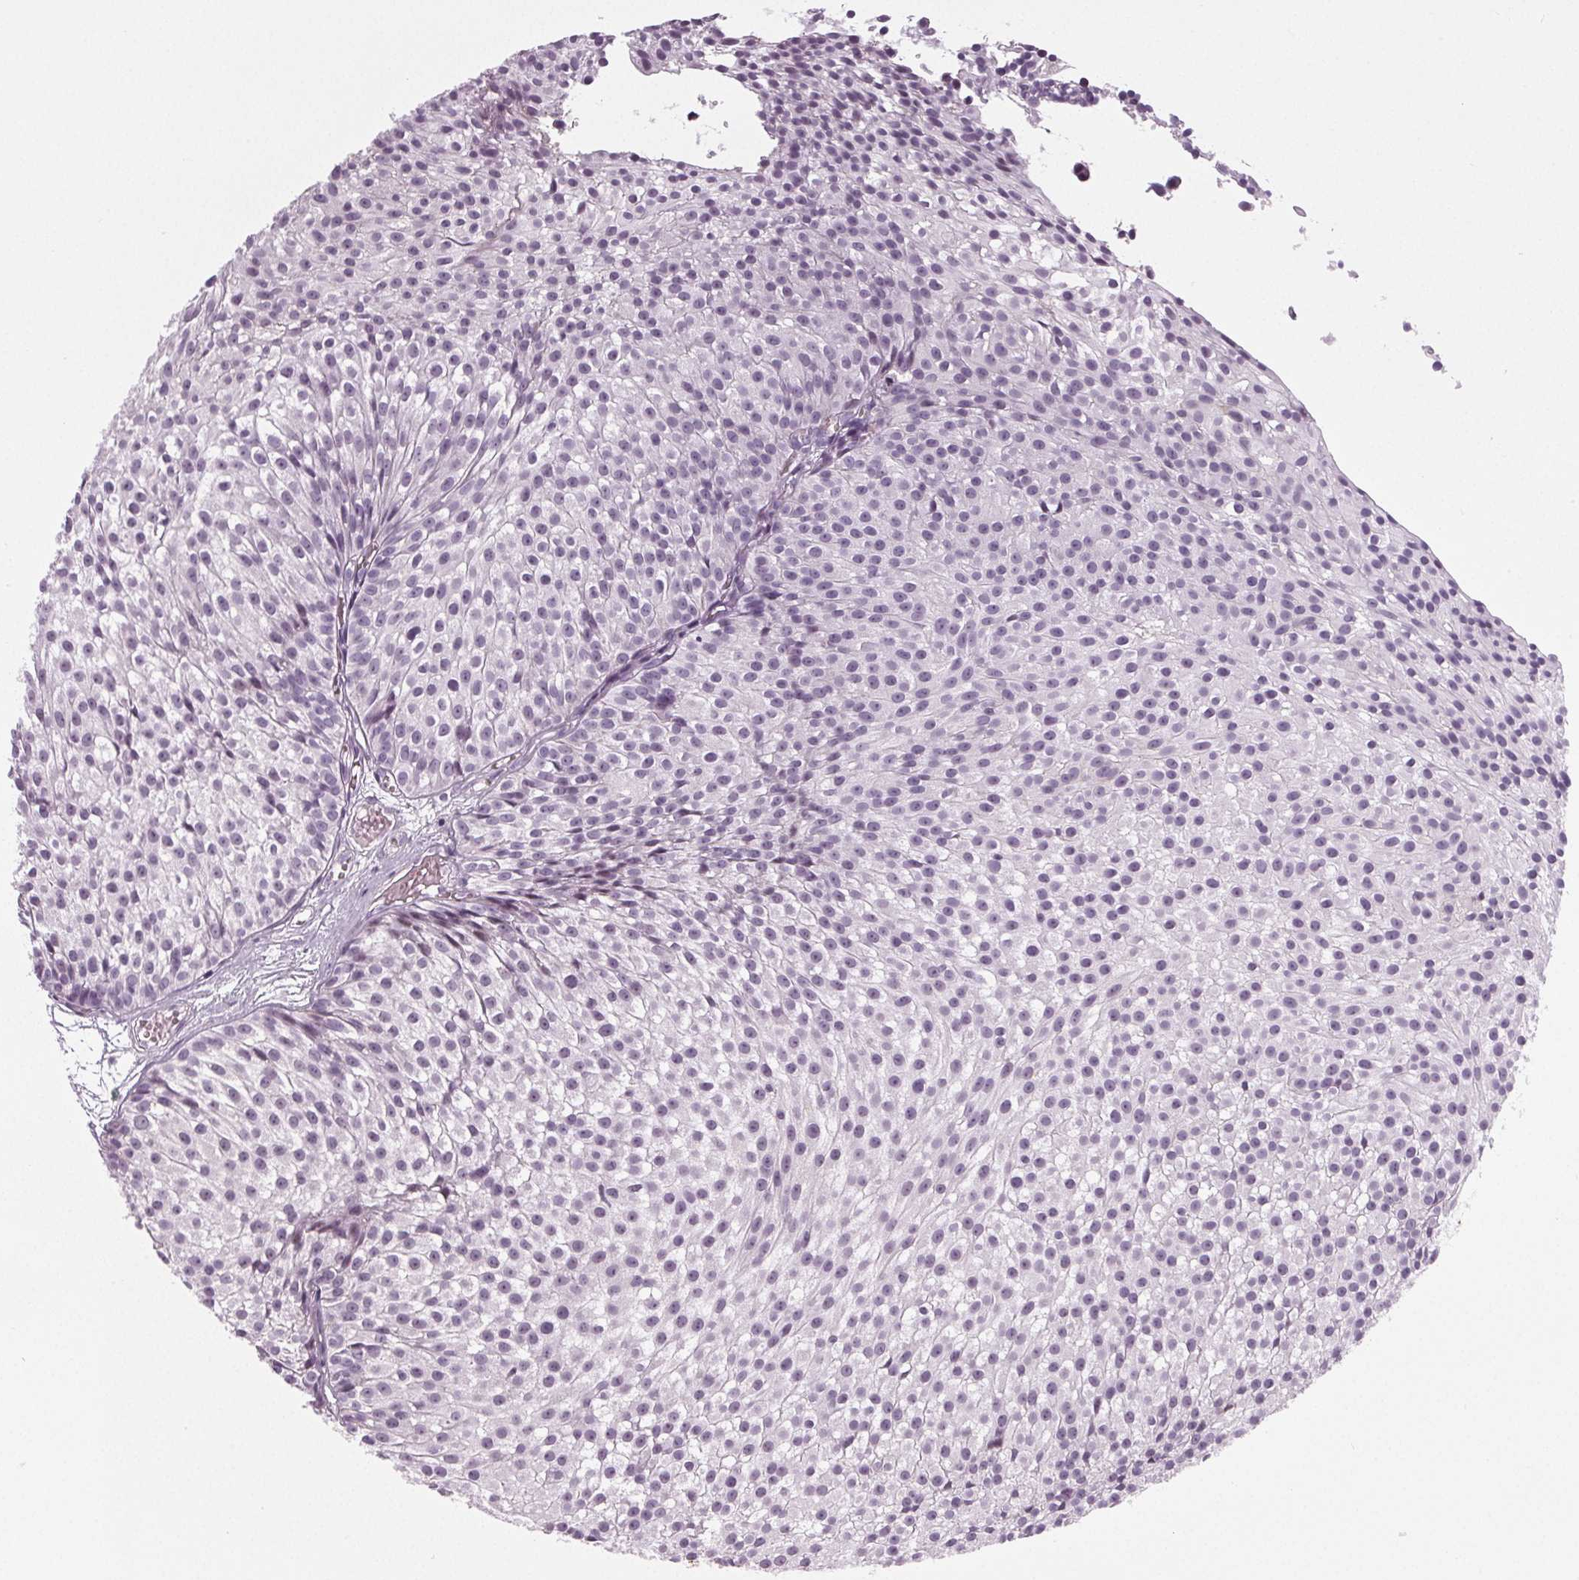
{"staining": {"intensity": "negative", "quantity": "none", "location": "none"}, "tissue": "urothelial cancer", "cell_type": "Tumor cells", "image_type": "cancer", "snomed": [{"axis": "morphology", "description": "Urothelial carcinoma, Low grade"}, {"axis": "topography", "description": "Urinary bladder"}], "caption": "The micrograph exhibits no staining of tumor cells in urothelial cancer.", "gene": "IGF2BP1", "patient": {"sex": "male", "age": 63}}